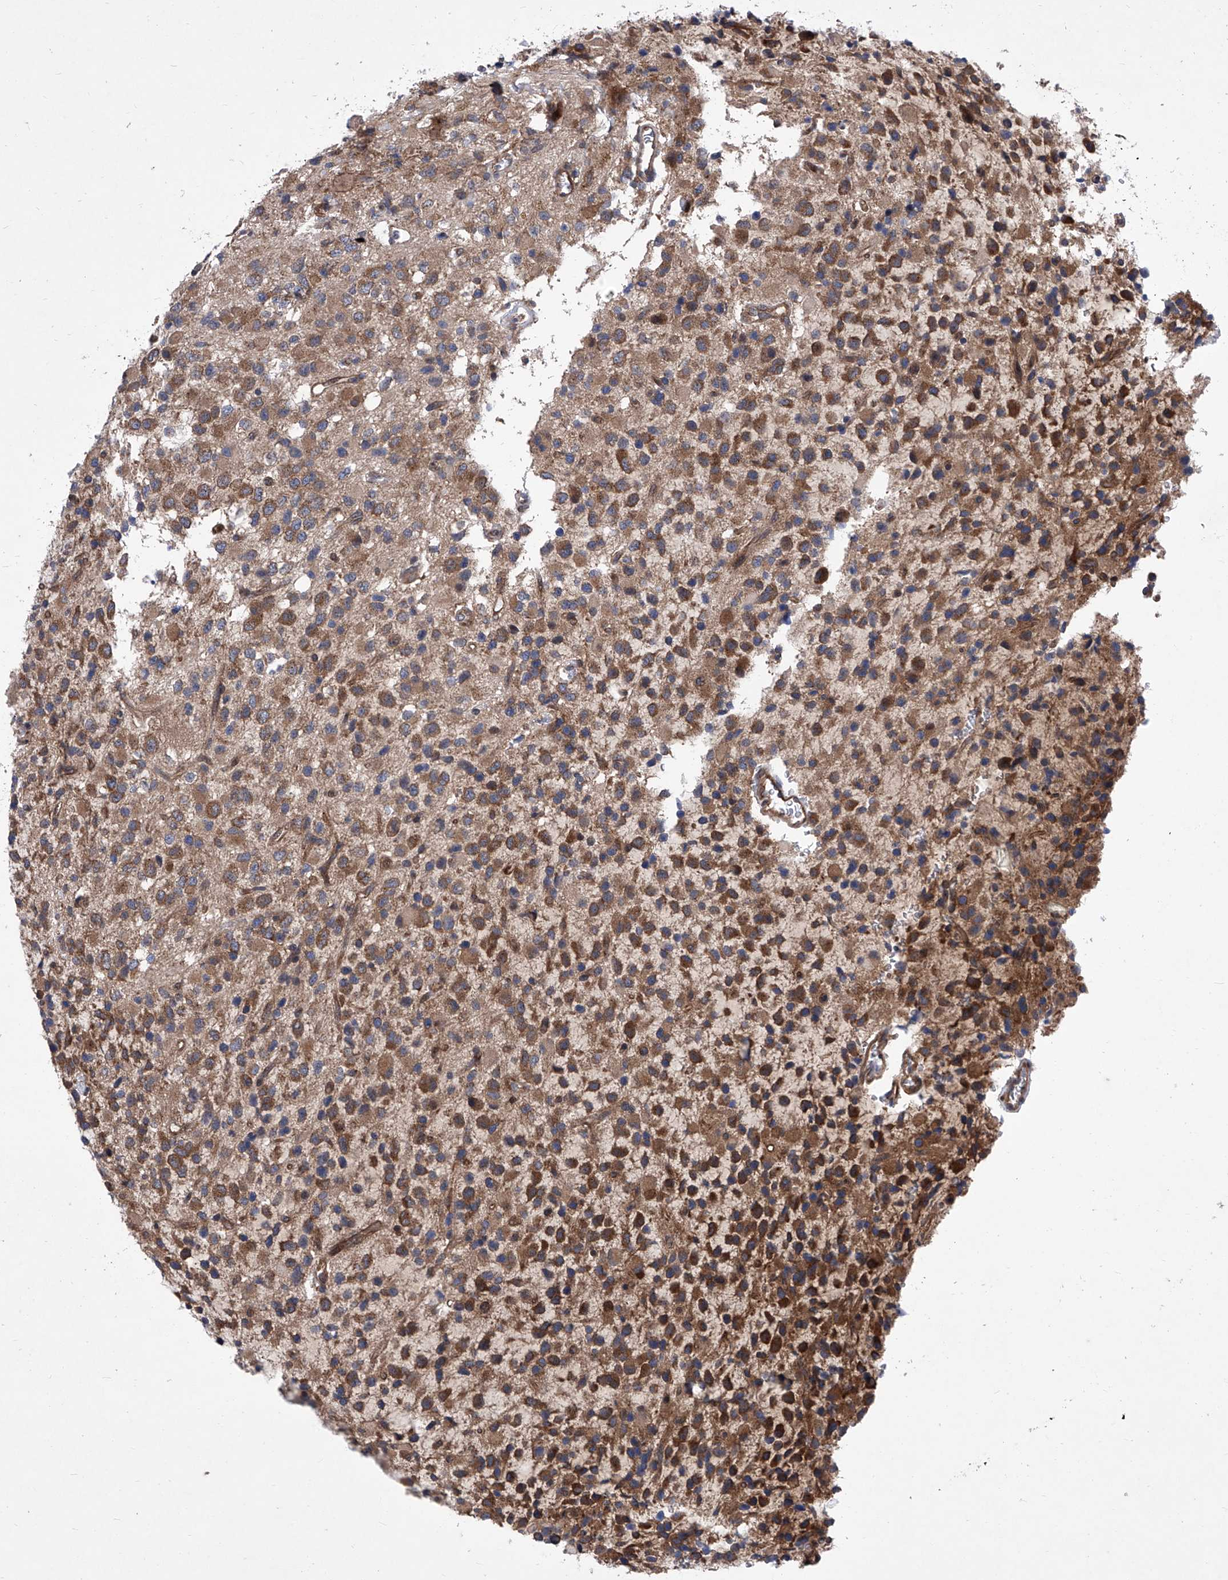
{"staining": {"intensity": "moderate", "quantity": ">75%", "location": "cytoplasmic/membranous"}, "tissue": "glioma", "cell_type": "Tumor cells", "image_type": "cancer", "snomed": [{"axis": "morphology", "description": "Glioma, malignant, High grade"}, {"axis": "topography", "description": "Brain"}], "caption": "Tumor cells display medium levels of moderate cytoplasmic/membranous expression in approximately >75% of cells in glioma.", "gene": "KTI12", "patient": {"sex": "male", "age": 34}}